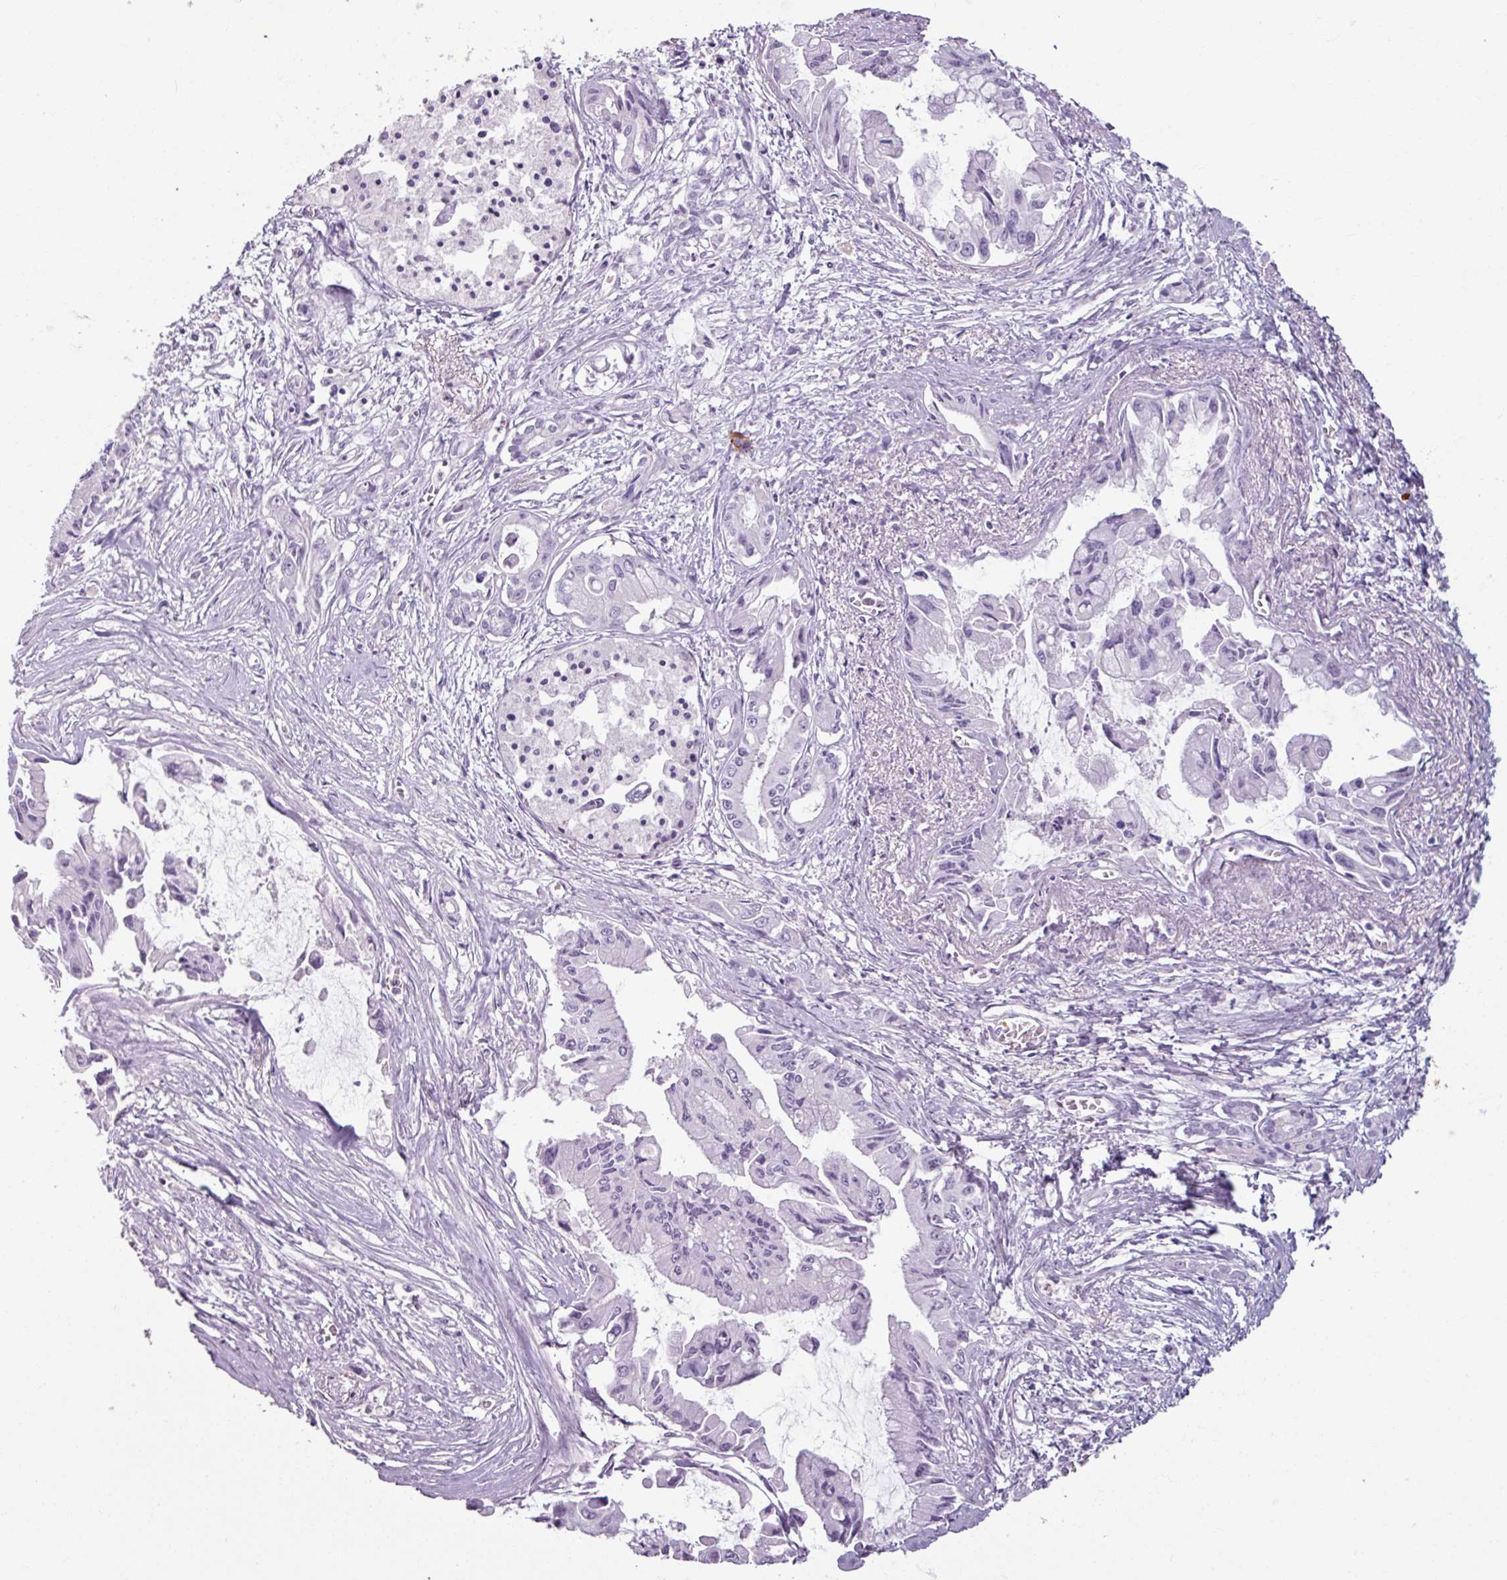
{"staining": {"intensity": "negative", "quantity": "none", "location": "none"}, "tissue": "pancreatic cancer", "cell_type": "Tumor cells", "image_type": "cancer", "snomed": [{"axis": "morphology", "description": "Adenocarcinoma, NOS"}, {"axis": "topography", "description": "Pancreas"}], "caption": "This image is of adenocarcinoma (pancreatic) stained with IHC to label a protein in brown with the nuclei are counter-stained blue. There is no expression in tumor cells.", "gene": "ARG1", "patient": {"sex": "male", "age": 84}}